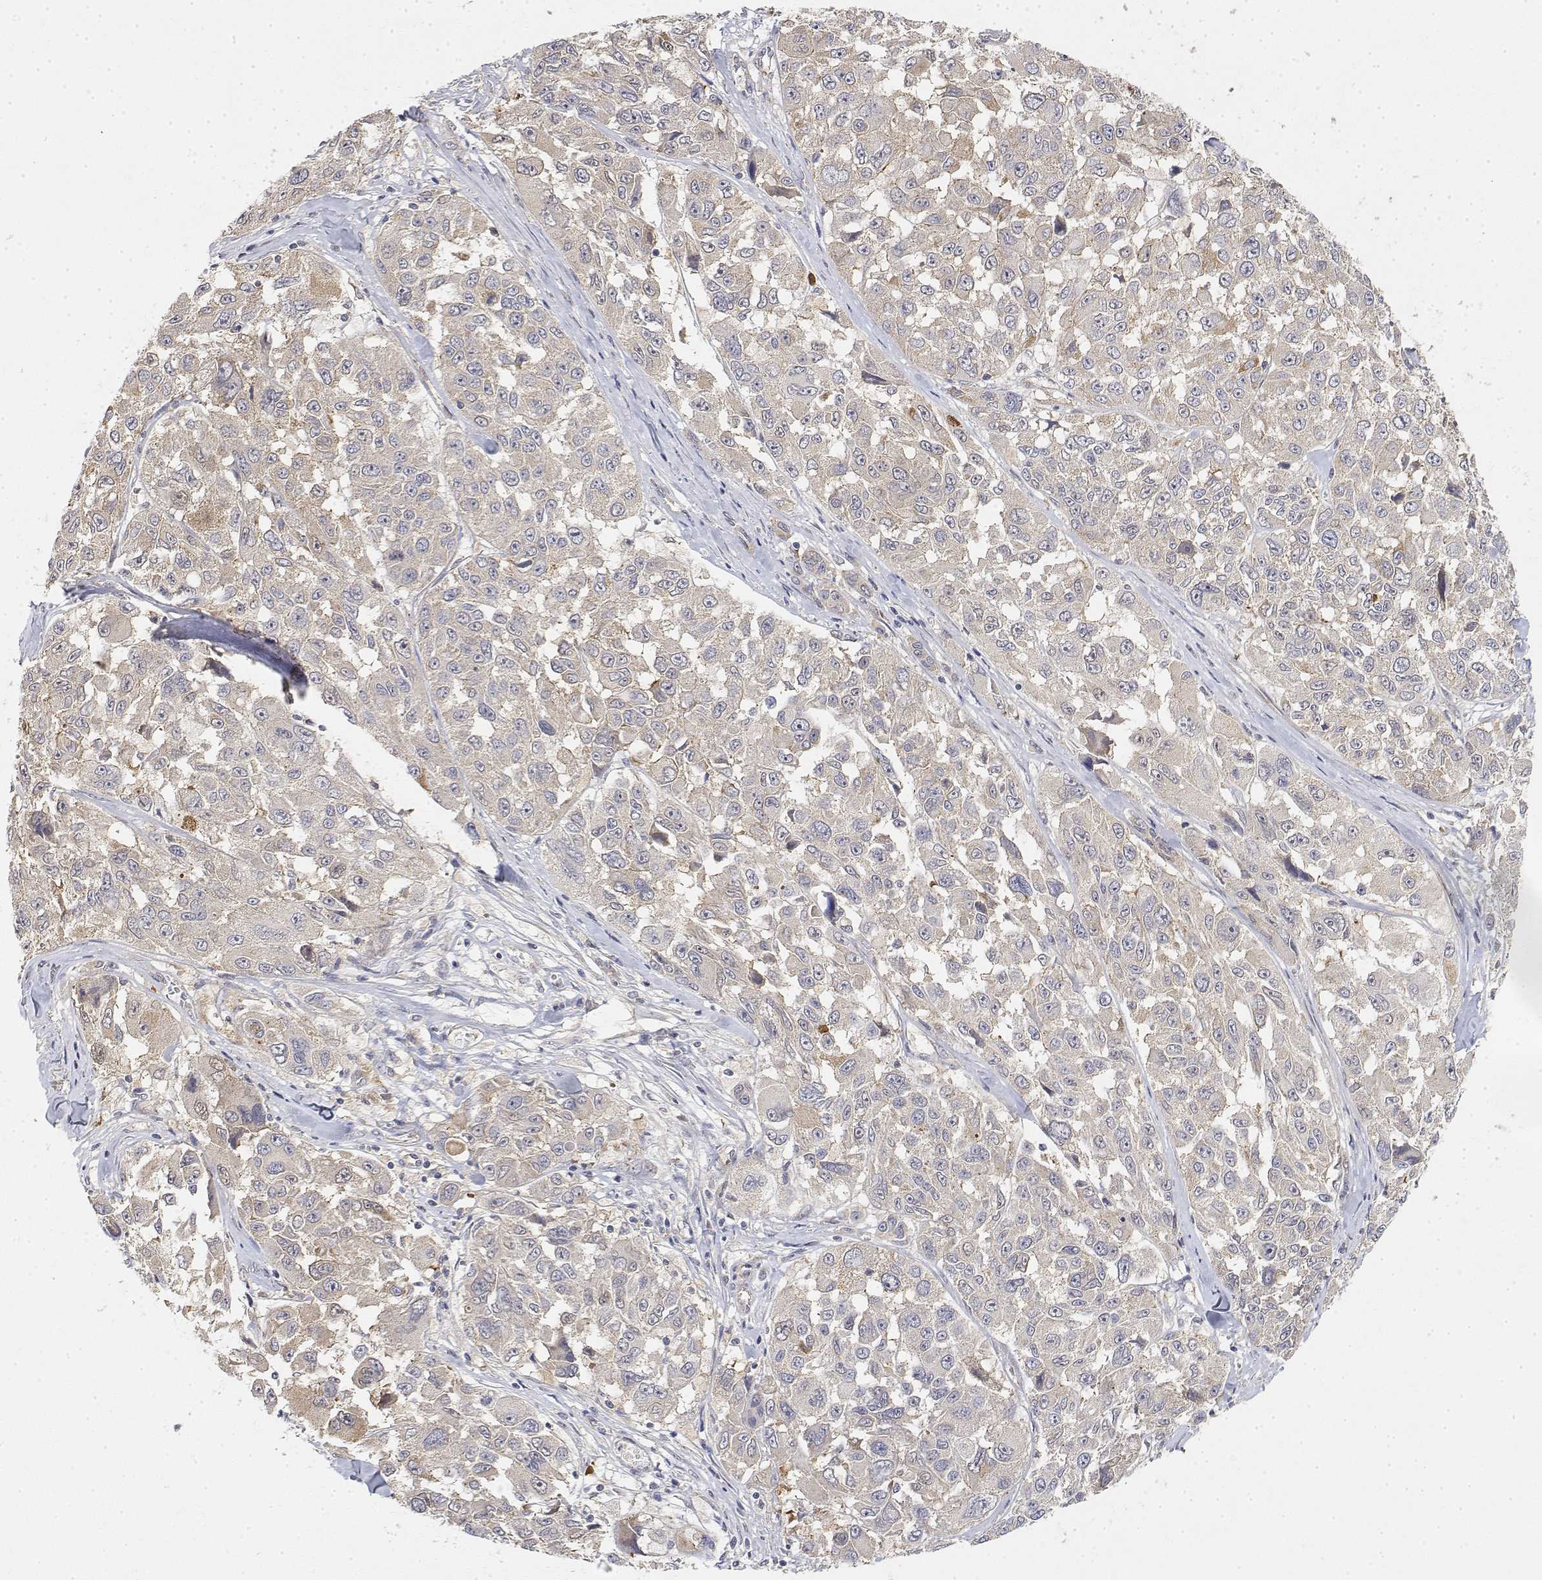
{"staining": {"intensity": "strong", "quantity": "<25%", "location": "cytoplasmic/membranous"}, "tissue": "melanoma", "cell_type": "Tumor cells", "image_type": "cancer", "snomed": [{"axis": "morphology", "description": "Malignant melanoma, NOS"}, {"axis": "topography", "description": "Skin"}], "caption": "Brown immunohistochemical staining in melanoma demonstrates strong cytoplasmic/membranous expression in about <25% of tumor cells.", "gene": "LONRF3", "patient": {"sex": "female", "age": 66}}